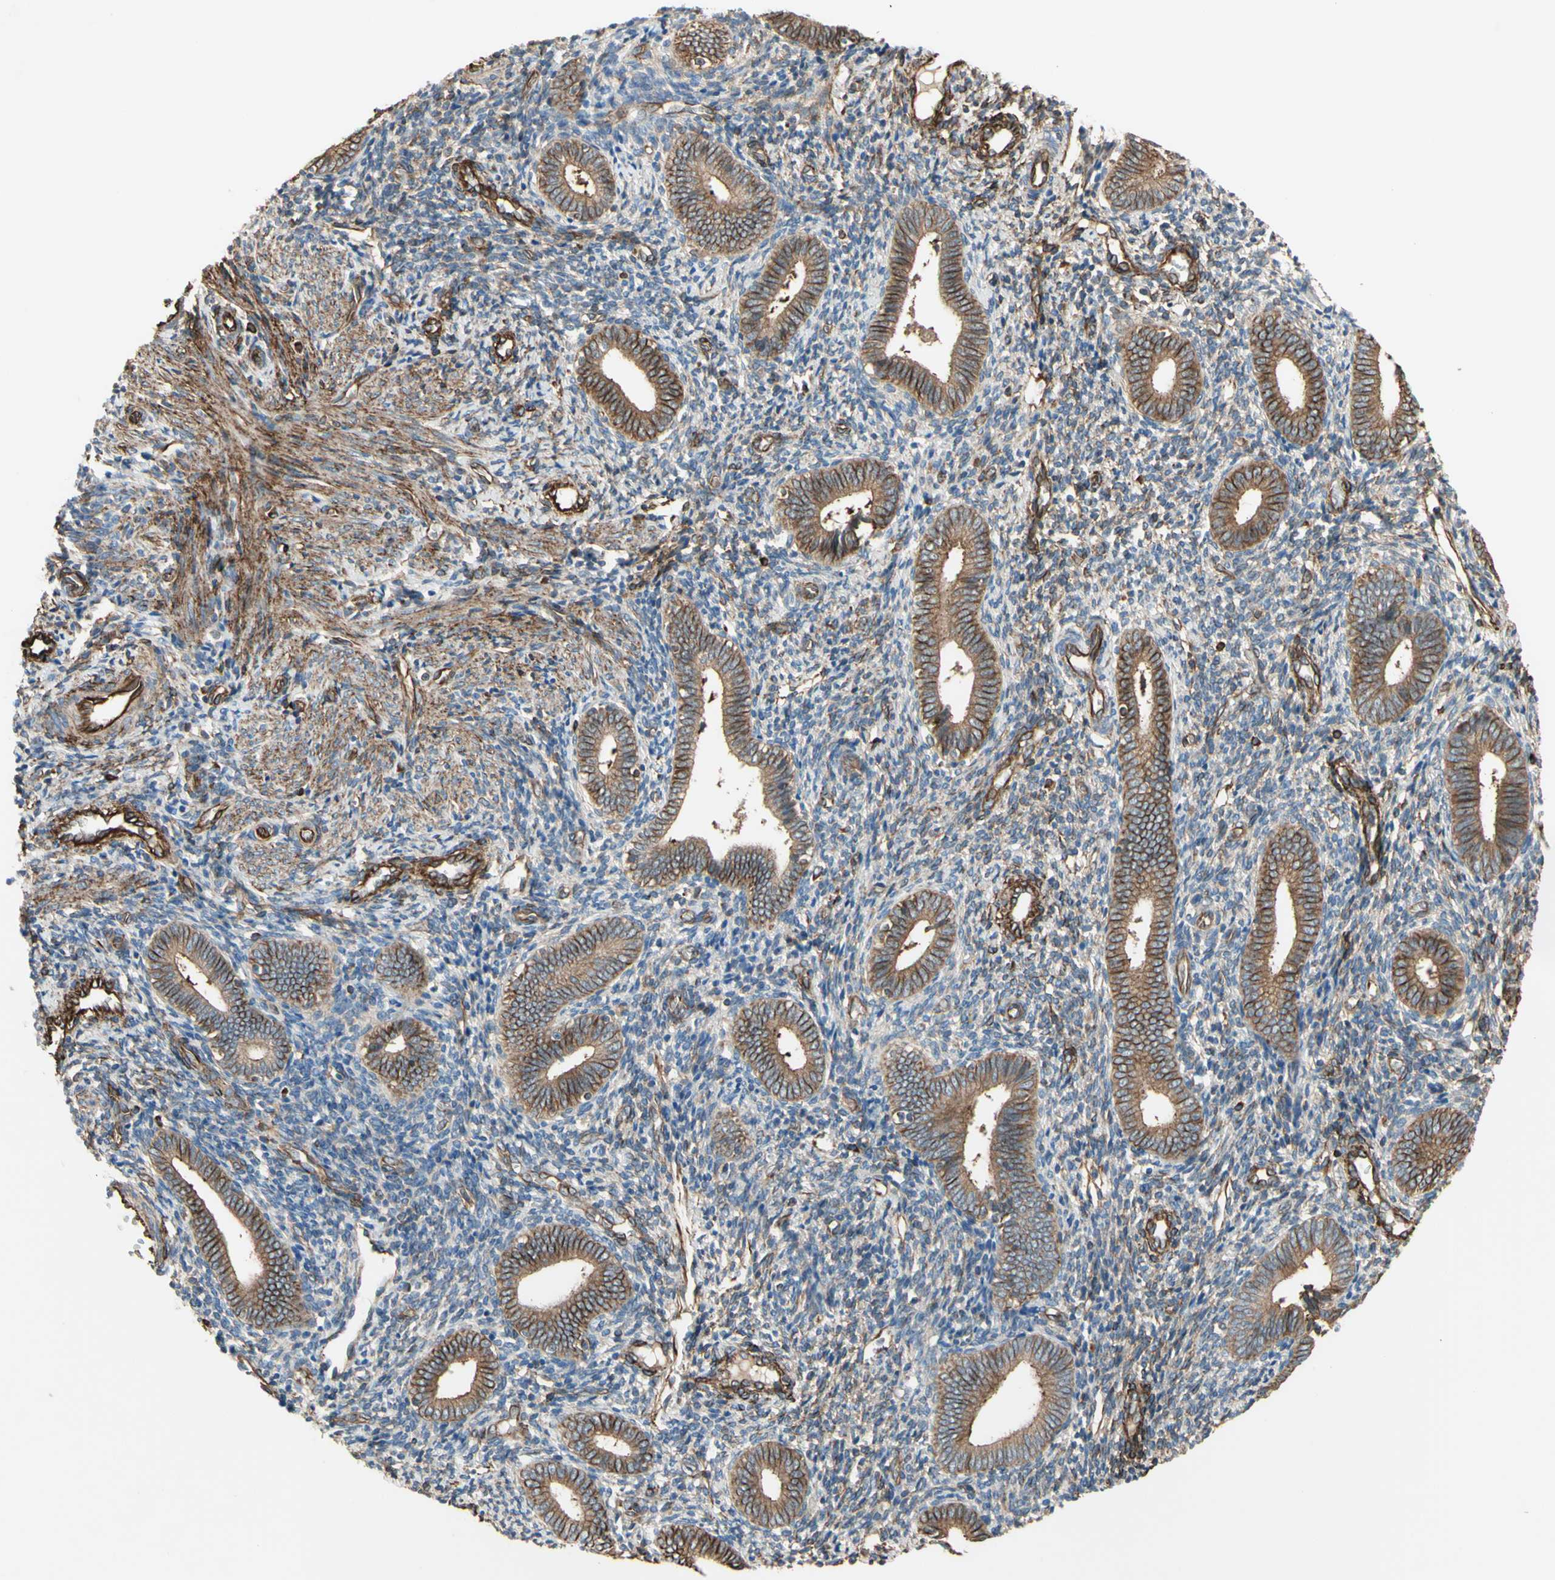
{"staining": {"intensity": "weak", "quantity": "25%-75%", "location": "cytoplasmic/membranous"}, "tissue": "endometrium", "cell_type": "Cells in endometrial stroma", "image_type": "normal", "snomed": [{"axis": "morphology", "description": "Normal tissue, NOS"}, {"axis": "topography", "description": "Uterus"}, {"axis": "topography", "description": "Endometrium"}], "caption": "A brown stain shows weak cytoplasmic/membranous expression of a protein in cells in endometrial stroma of unremarkable endometrium. The staining is performed using DAB (3,3'-diaminobenzidine) brown chromogen to label protein expression. The nuclei are counter-stained blue using hematoxylin.", "gene": "TRAF2", "patient": {"sex": "female", "age": 33}}